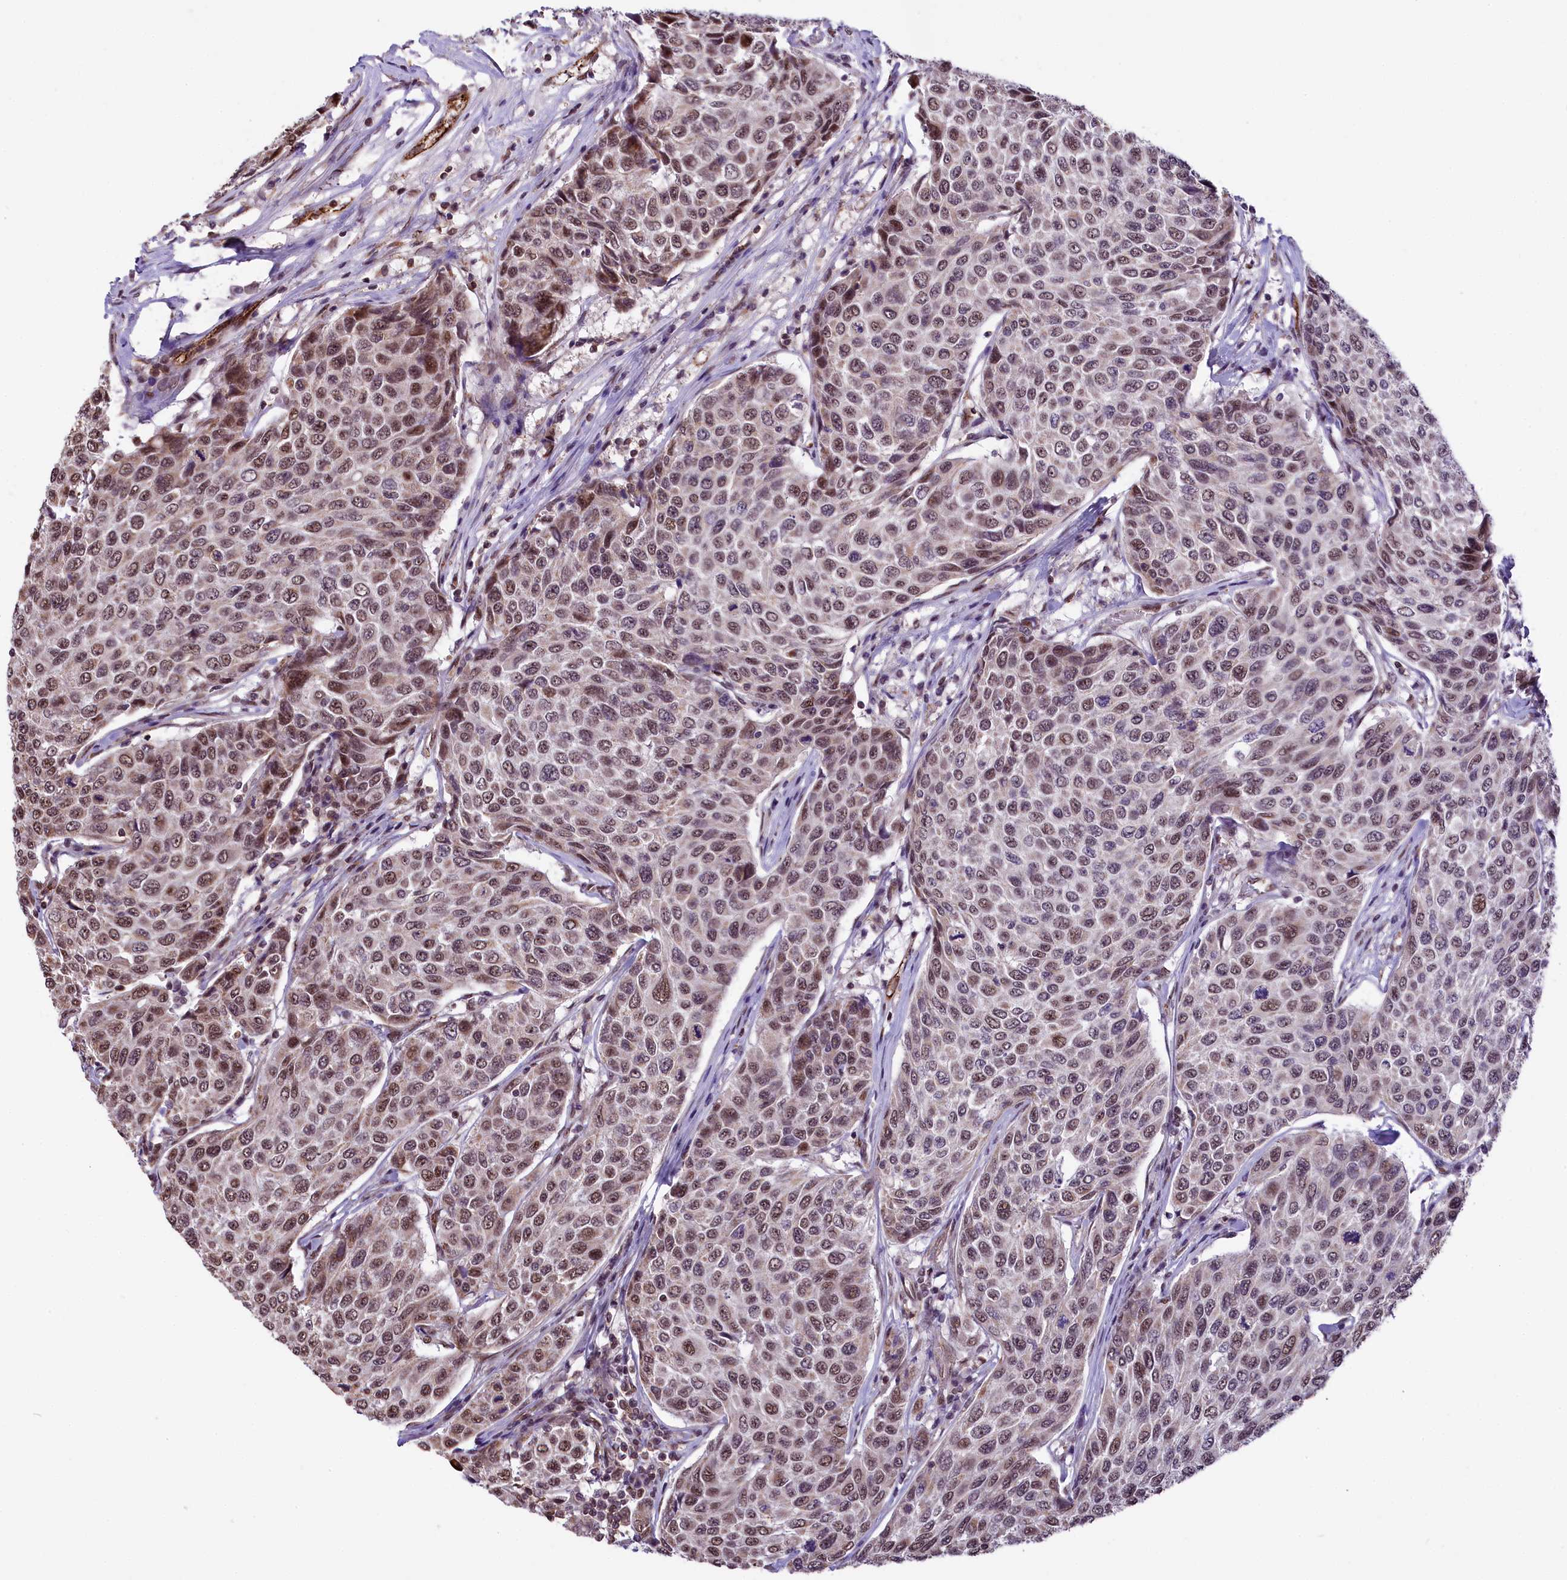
{"staining": {"intensity": "weak", "quantity": ">75%", "location": "nuclear"}, "tissue": "breast cancer", "cell_type": "Tumor cells", "image_type": "cancer", "snomed": [{"axis": "morphology", "description": "Duct carcinoma"}, {"axis": "topography", "description": "Breast"}], "caption": "Immunohistochemical staining of breast cancer (invasive ductal carcinoma) shows low levels of weak nuclear protein staining in approximately >75% of tumor cells.", "gene": "MRPL54", "patient": {"sex": "female", "age": 55}}